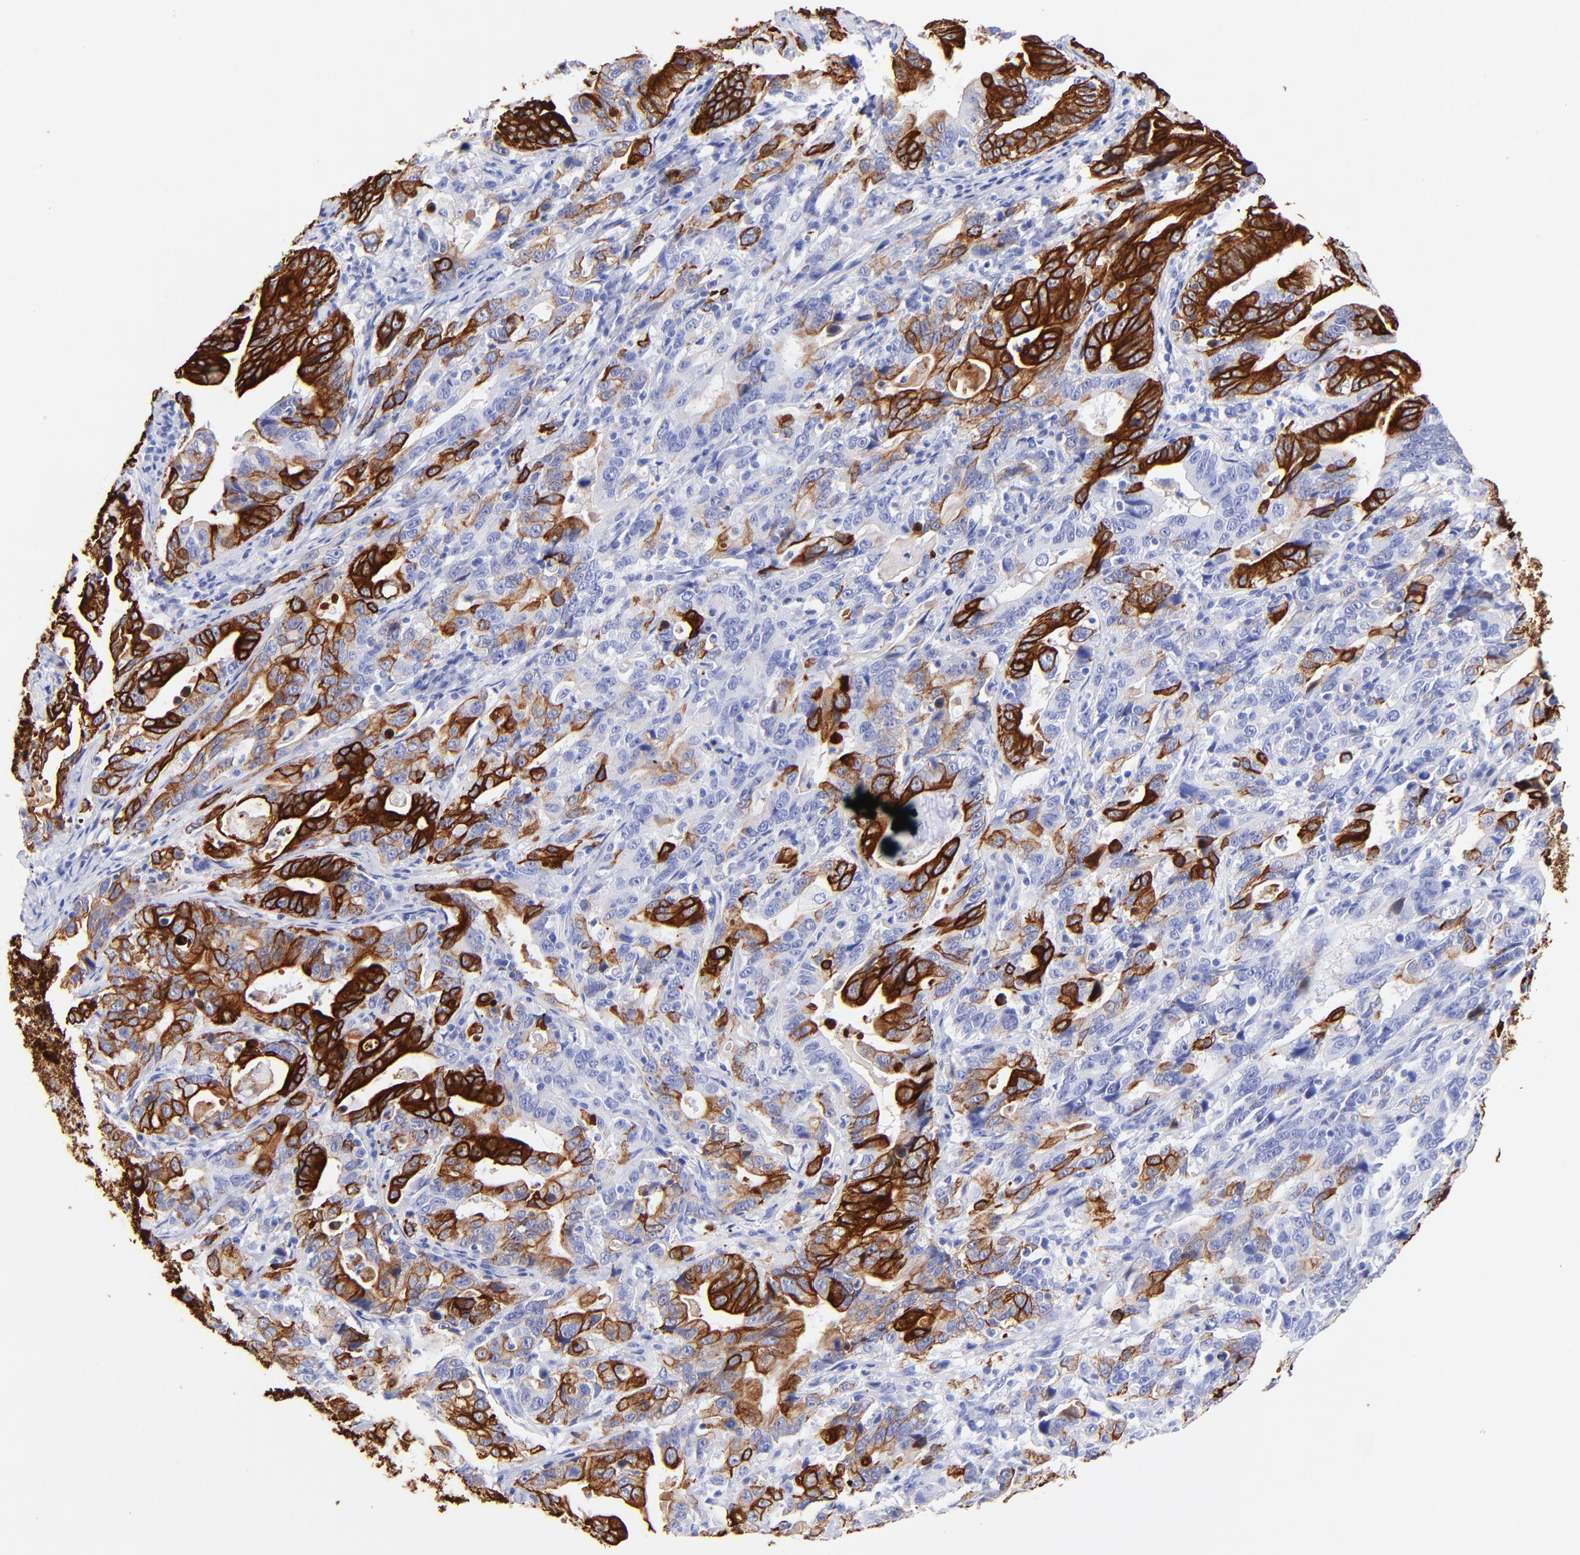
{"staining": {"intensity": "strong", "quantity": ">75%", "location": "cytoplasmic/membranous"}, "tissue": "stomach cancer", "cell_type": "Tumor cells", "image_type": "cancer", "snomed": [{"axis": "morphology", "description": "Adenocarcinoma, NOS"}, {"axis": "topography", "description": "Stomach, upper"}], "caption": "Immunohistochemical staining of stomach cancer (adenocarcinoma) demonstrates high levels of strong cytoplasmic/membranous expression in approximately >75% of tumor cells.", "gene": "KRT19", "patient": {"sex": "male", "age": 63}}